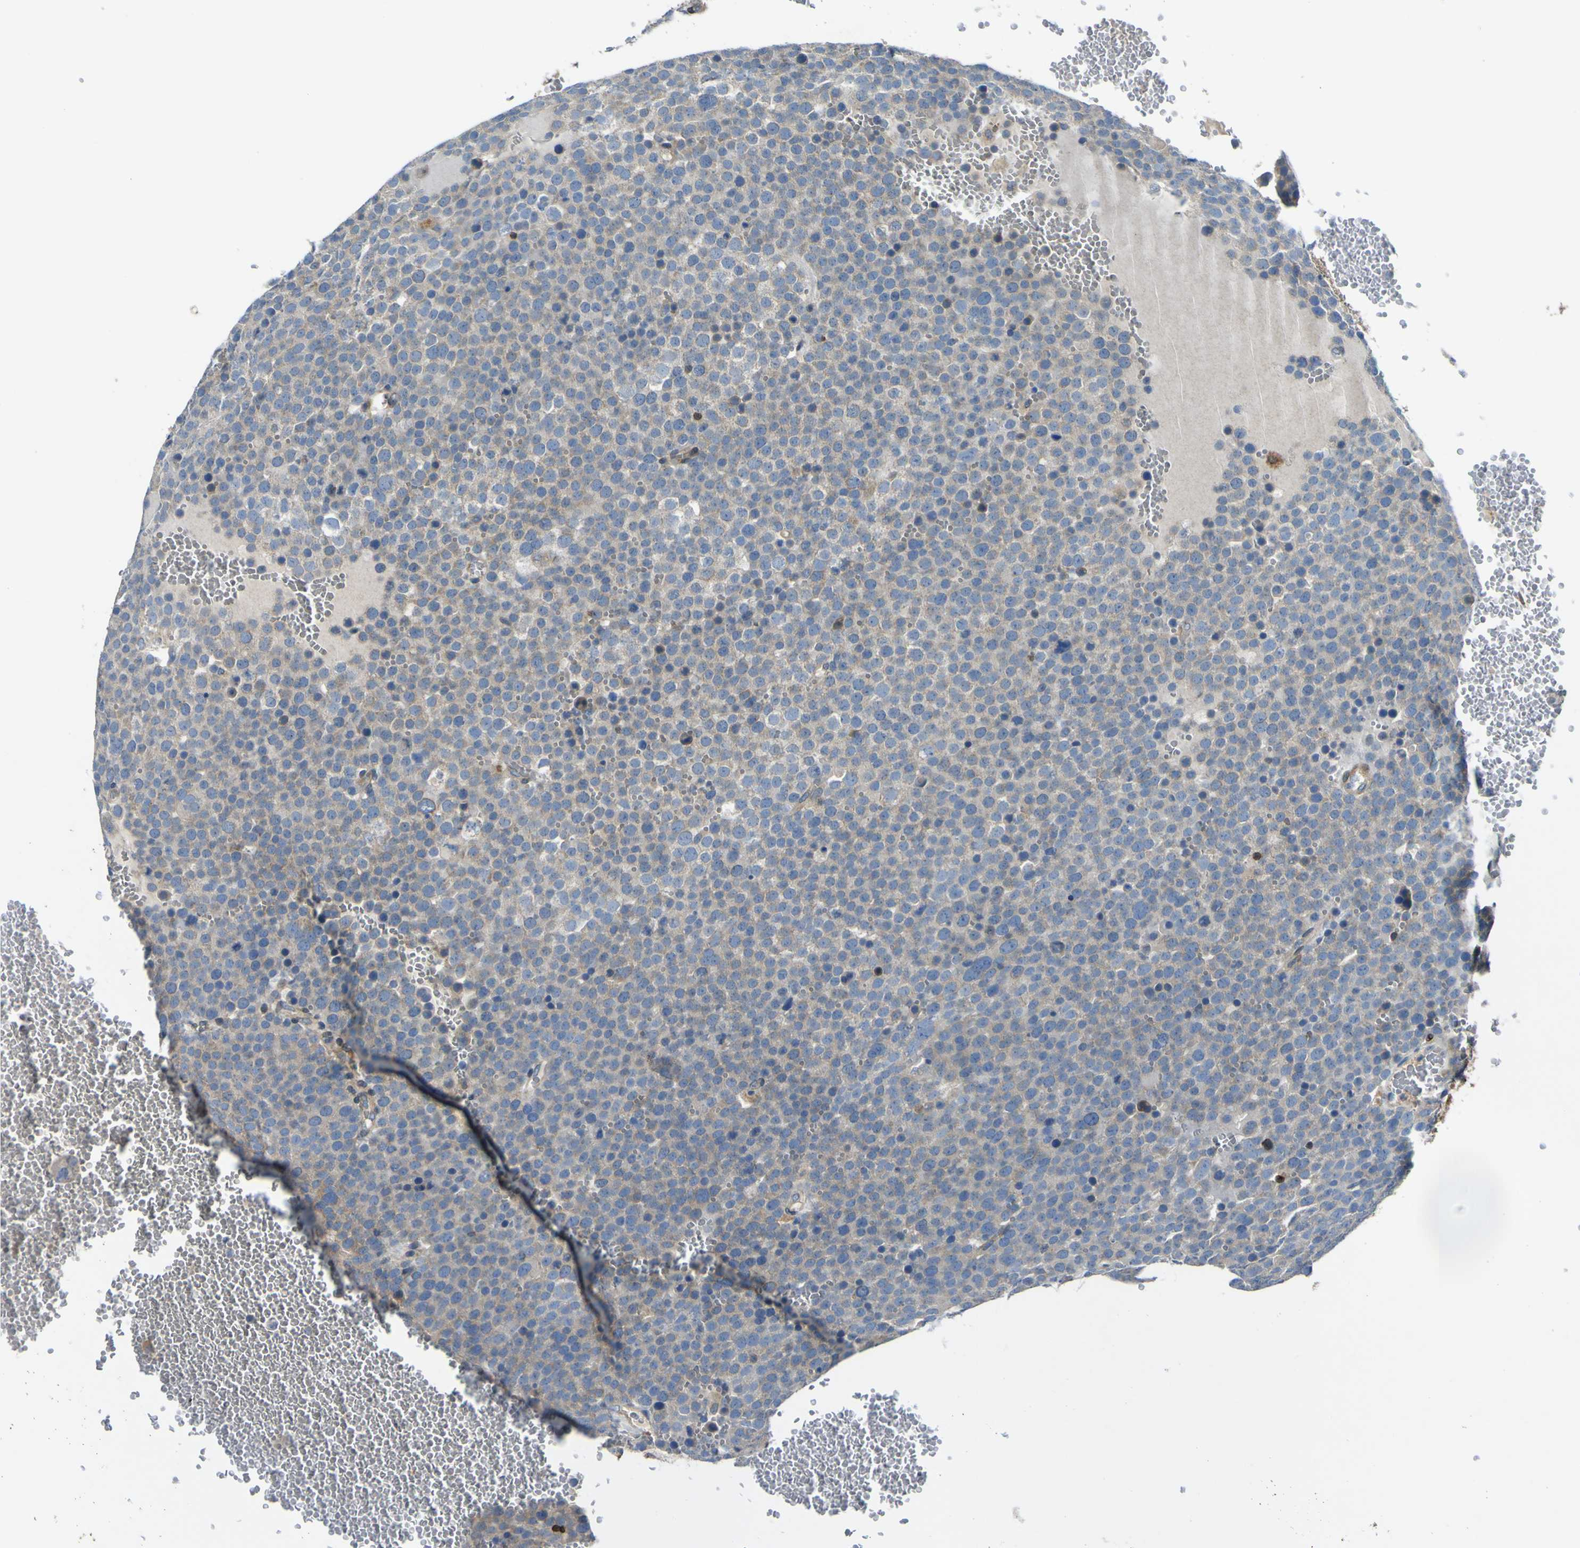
{"staining": {"intensity": "moderate", "quantity": "25%-75%", "location": "cytoplasmic/membranous"}, "tissue": "testis cancer", "cell_type": "Tumor cells", "image_type": "cancer", "snomed": [{"axis": "morphology", "description": "Seminoma, NOS"}, {"axis": "topography", "description": "Testis"}], "caption": "Protein staining of testis seminoma tissue shows moderate cytoplasmic/membranous positivity in about 25%-75% of tumor cells.", "gene": "EML2", "patient": {"sex": "male", "age": 71}}